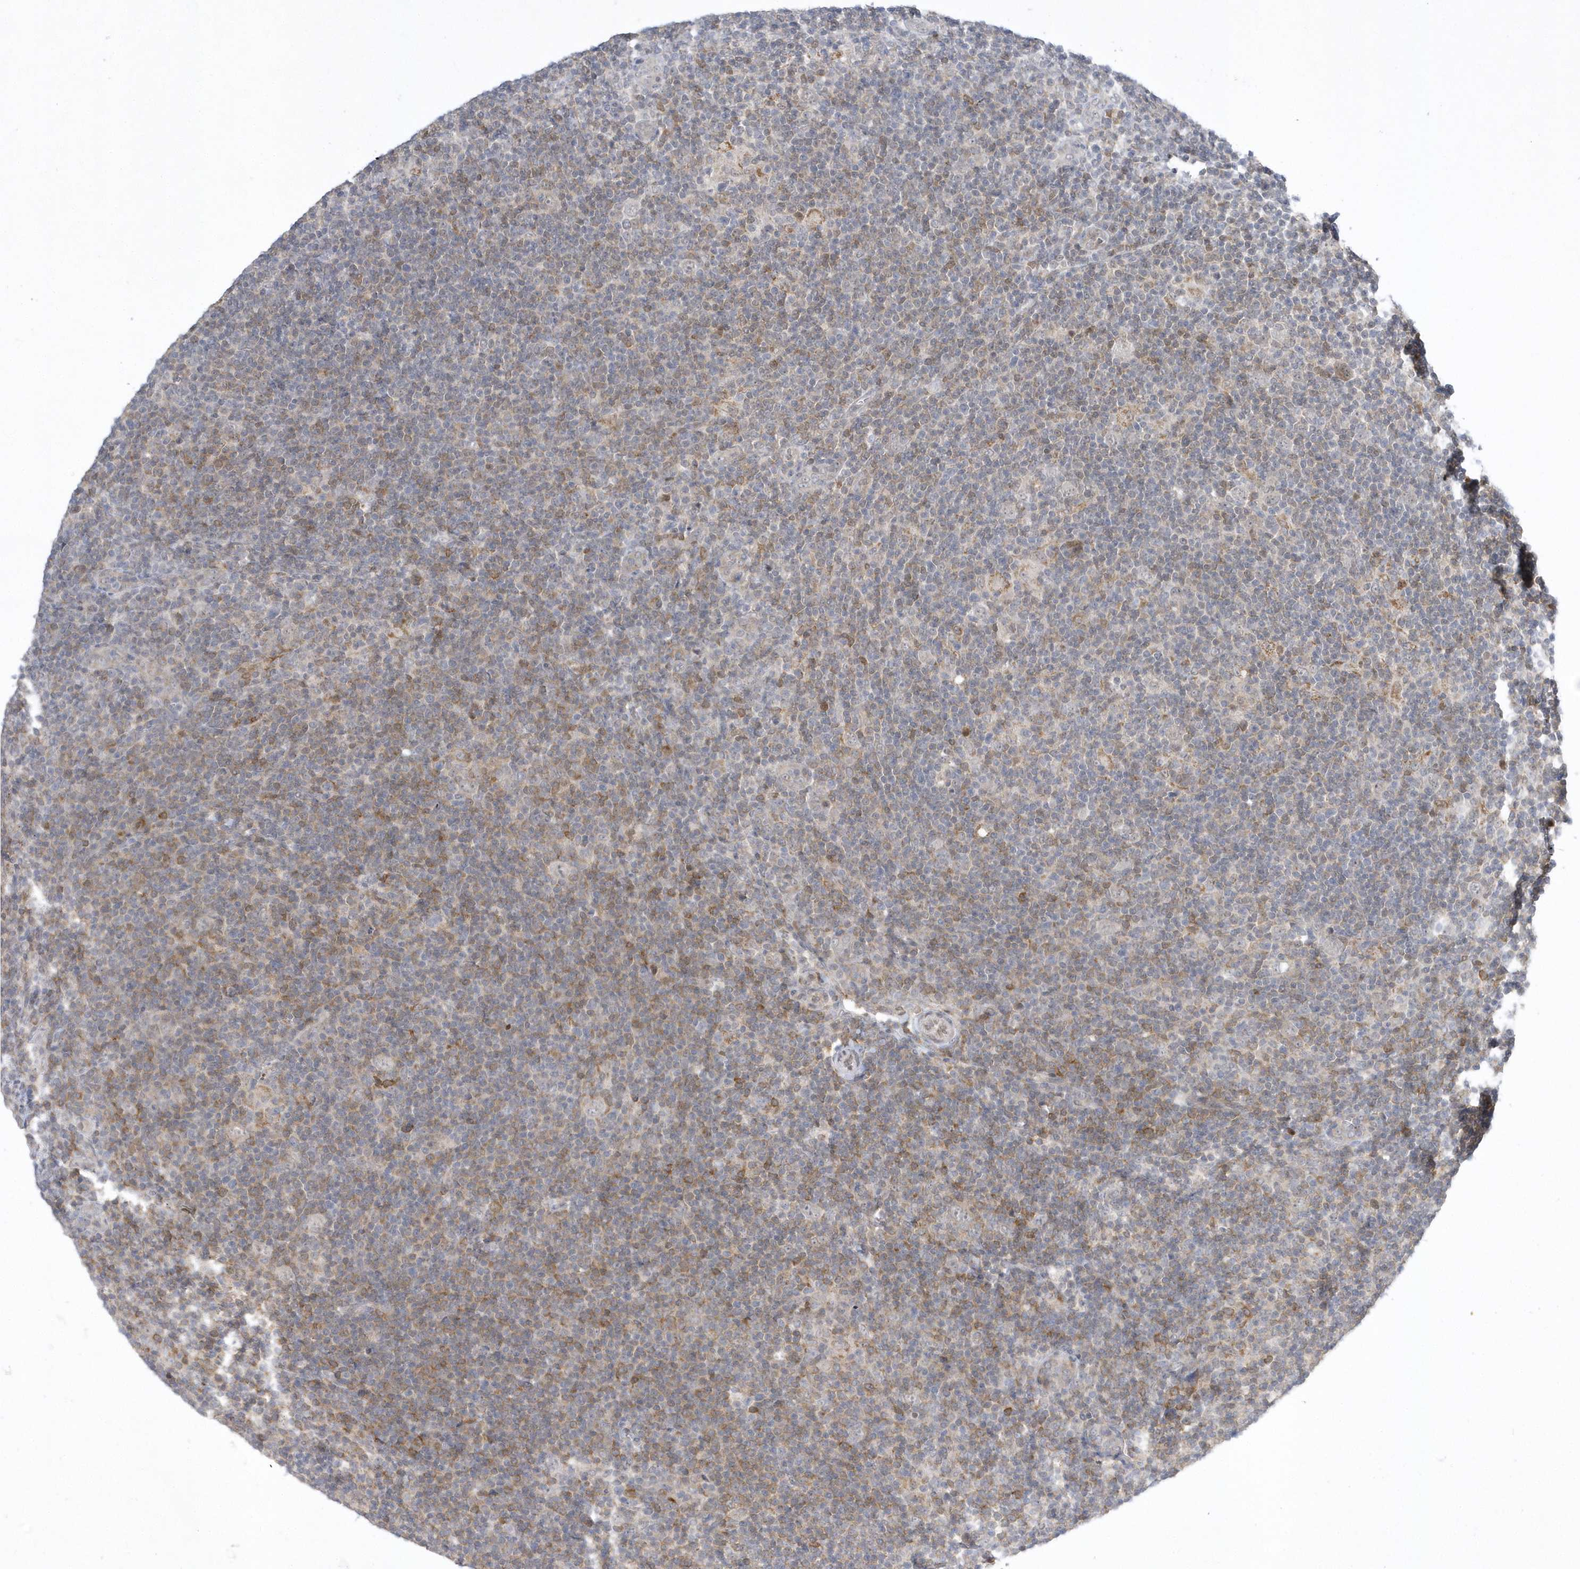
{"staining": {"intensity": "negative", "quantity": "none", "location": "none"}, "tissue": "lymphoma", "cell_type": "Tumor cells", "image_type": "cancer", "snomed": [{"axis": "morphology", "description": "Hodgkin's disease, NOS"}, {"axis": "topography", "description": "Lymph node"}], "caption": "This is a micrograph of immunohistochemistry (IHC) staining of Hodgkin's disease, which shows no positivity in tumor cells. Nuclei are stained in blue.", "gene": "ZC3H12D", "patient": {"sex": "female", "age": 57}}